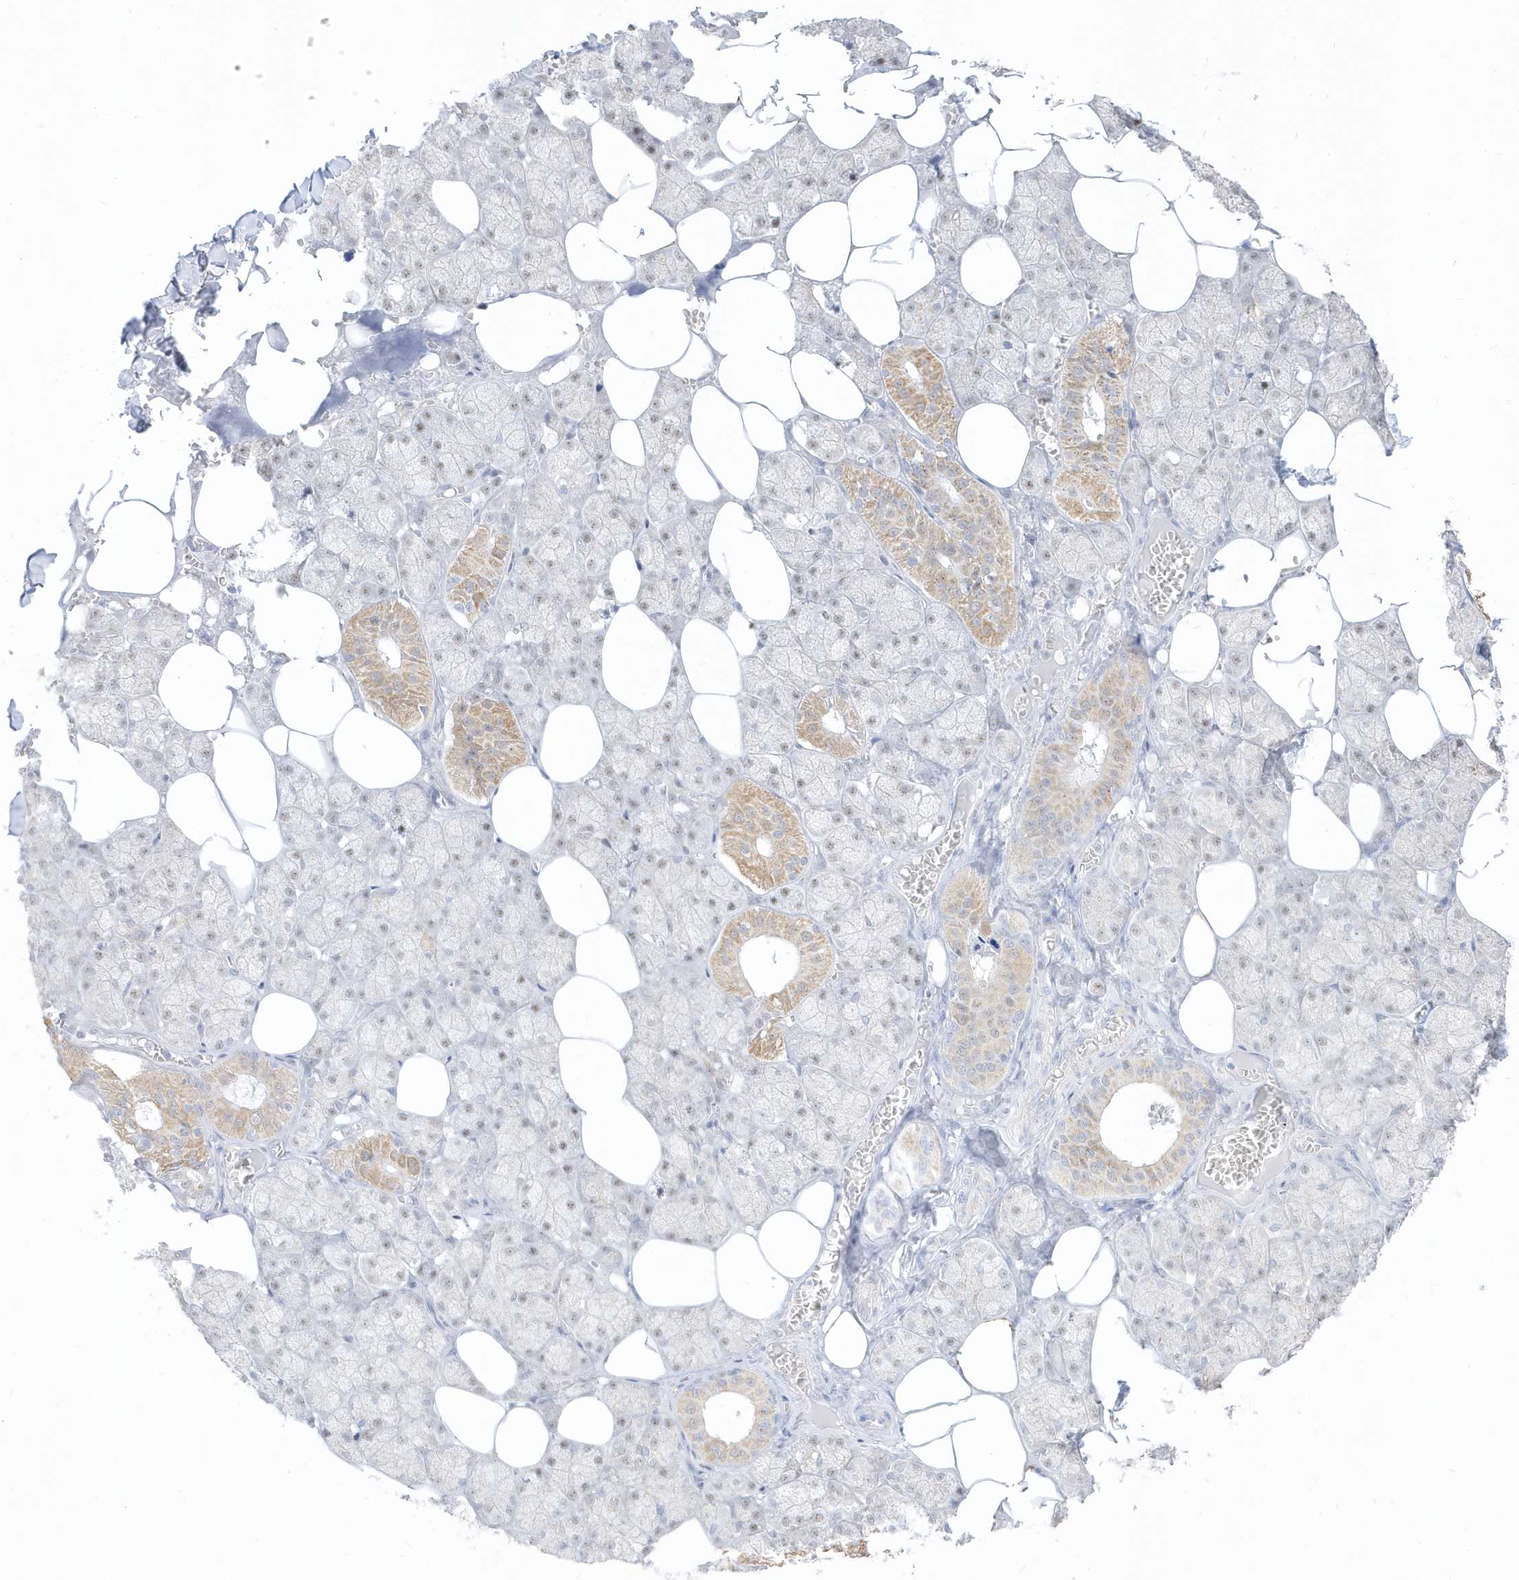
{"staining": {"intensity": "moderate", "quantity": "<25%", "location": "cytoplasmic/membranous,nuclear"}, "tissue": "salivary gland", "cell_type": "Glandular cells", "image_type": "normal", "snomed": [{"axis": "morphology", "description": "Normal tissue, NOS"}, {"axis": "topography", "description": "Salivary gland"}], "caption": "A low amount of moderate cytoplasmic/membranous,nuclear expression is seen in approximately <25% of glandular cells in unremarkable salivary gland.", "gene": "PLEKHN1", "patient": {"sex": "male", "age": 62}}